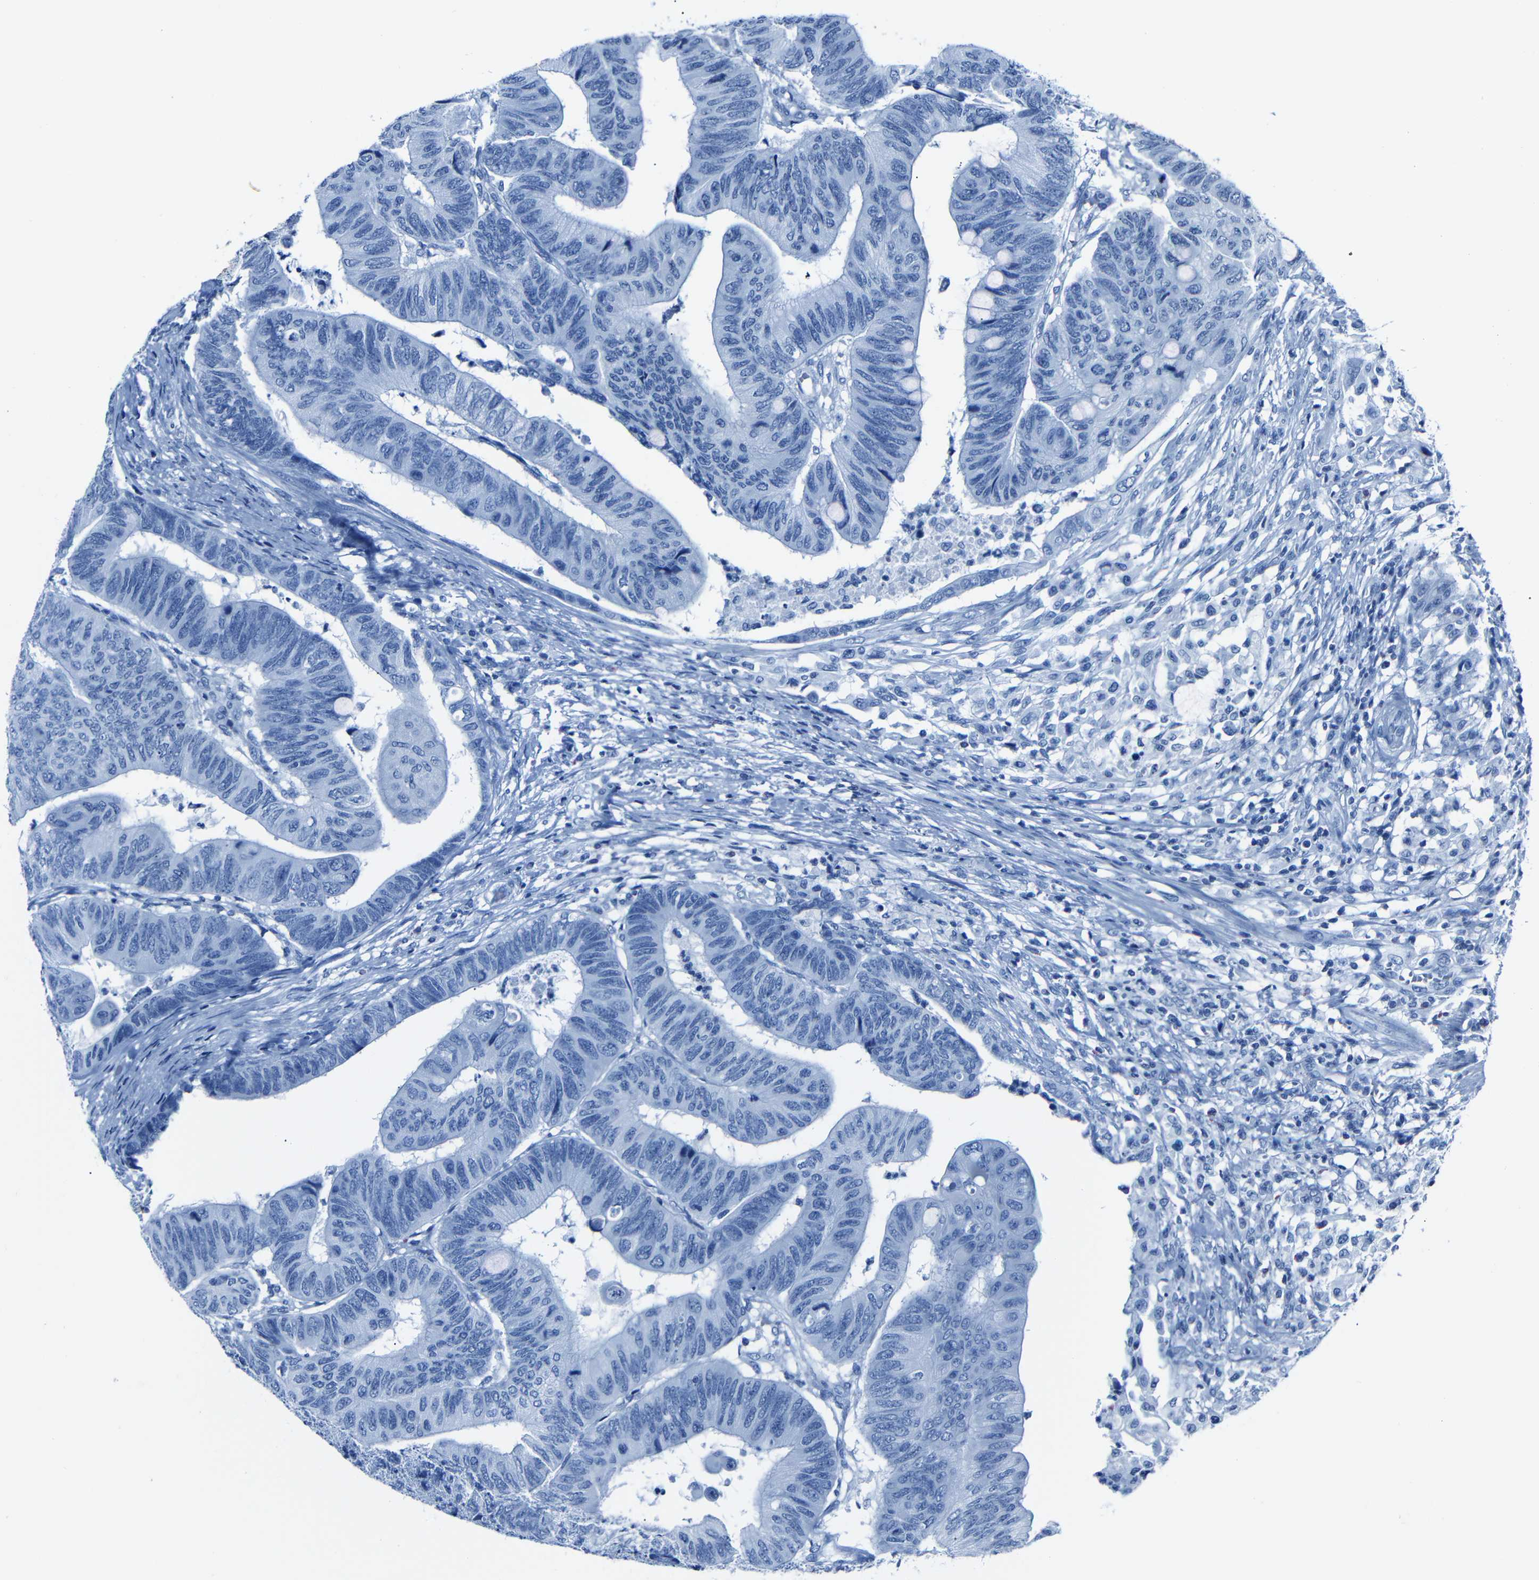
{"staining": {"intensity": "negative", "quantity": "none", "location": "none"}, "tissue": "colorectal cancer", "cell_type": "Tumor cells", "image_type": "cancer", "snomed": [{"axis": "morphology", "description": "Normal tissue, NOS"}, {"axis": "morphology", "description": "Adenocarcinoma, NOS"}, {"axis": "topography", "description": "Rectum"}, {"axis": "topography", "description": "Peripheral nerve tissue"}], "caption": "The IHC photomicrograph has no significant positivity in tumor cells of colorectal cancer tissue.", "gene": "CLDN11", "patient": {"sex": "male", "age": 92}}